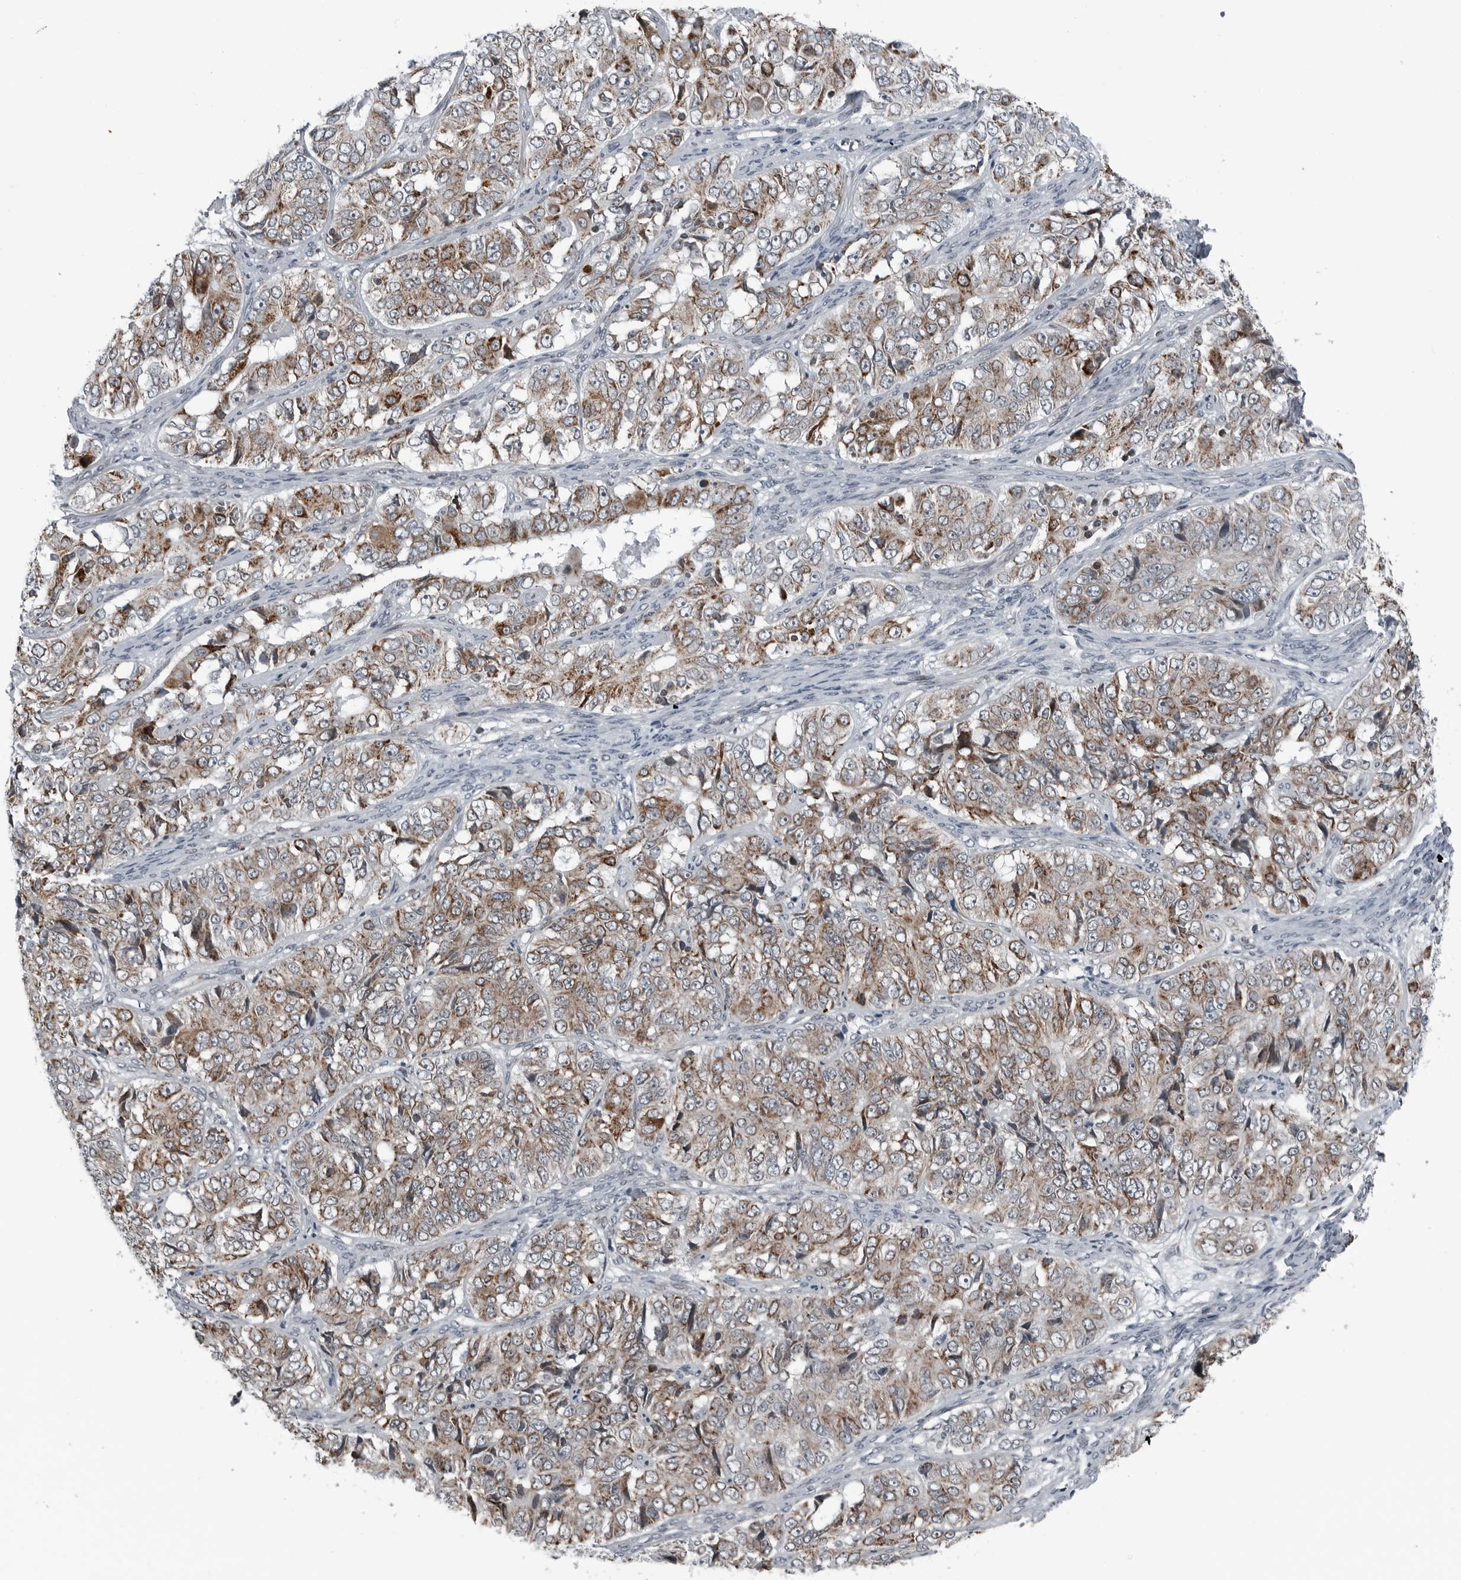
{"staining": {"intensity": "moderate", "quantity": ">75%", "location": "cytoplasmic/membranous"}, "tissue": "ovarian cancer", "cell_type": "Tumor cells", "image_type": "cancer", "snomed": [{"axis": "morphology", "description": "Carcinoma, endometroid"}, {"axis": "topography", "description": "Ovary"}], "caption": "Brown immunohistochemical staining in endometroid carcinoma (ovarian) displays moderate cytoplasmic/membranous positivity in approximately >75% of tumor cells. The staining was performed using DAB to visualize the protein expression in brown, while the nuclei were stained in blue with hematoxylin (Magnification: 20x).", "gene": "GAK", "patient": {"sex": "female", "age": 51}}